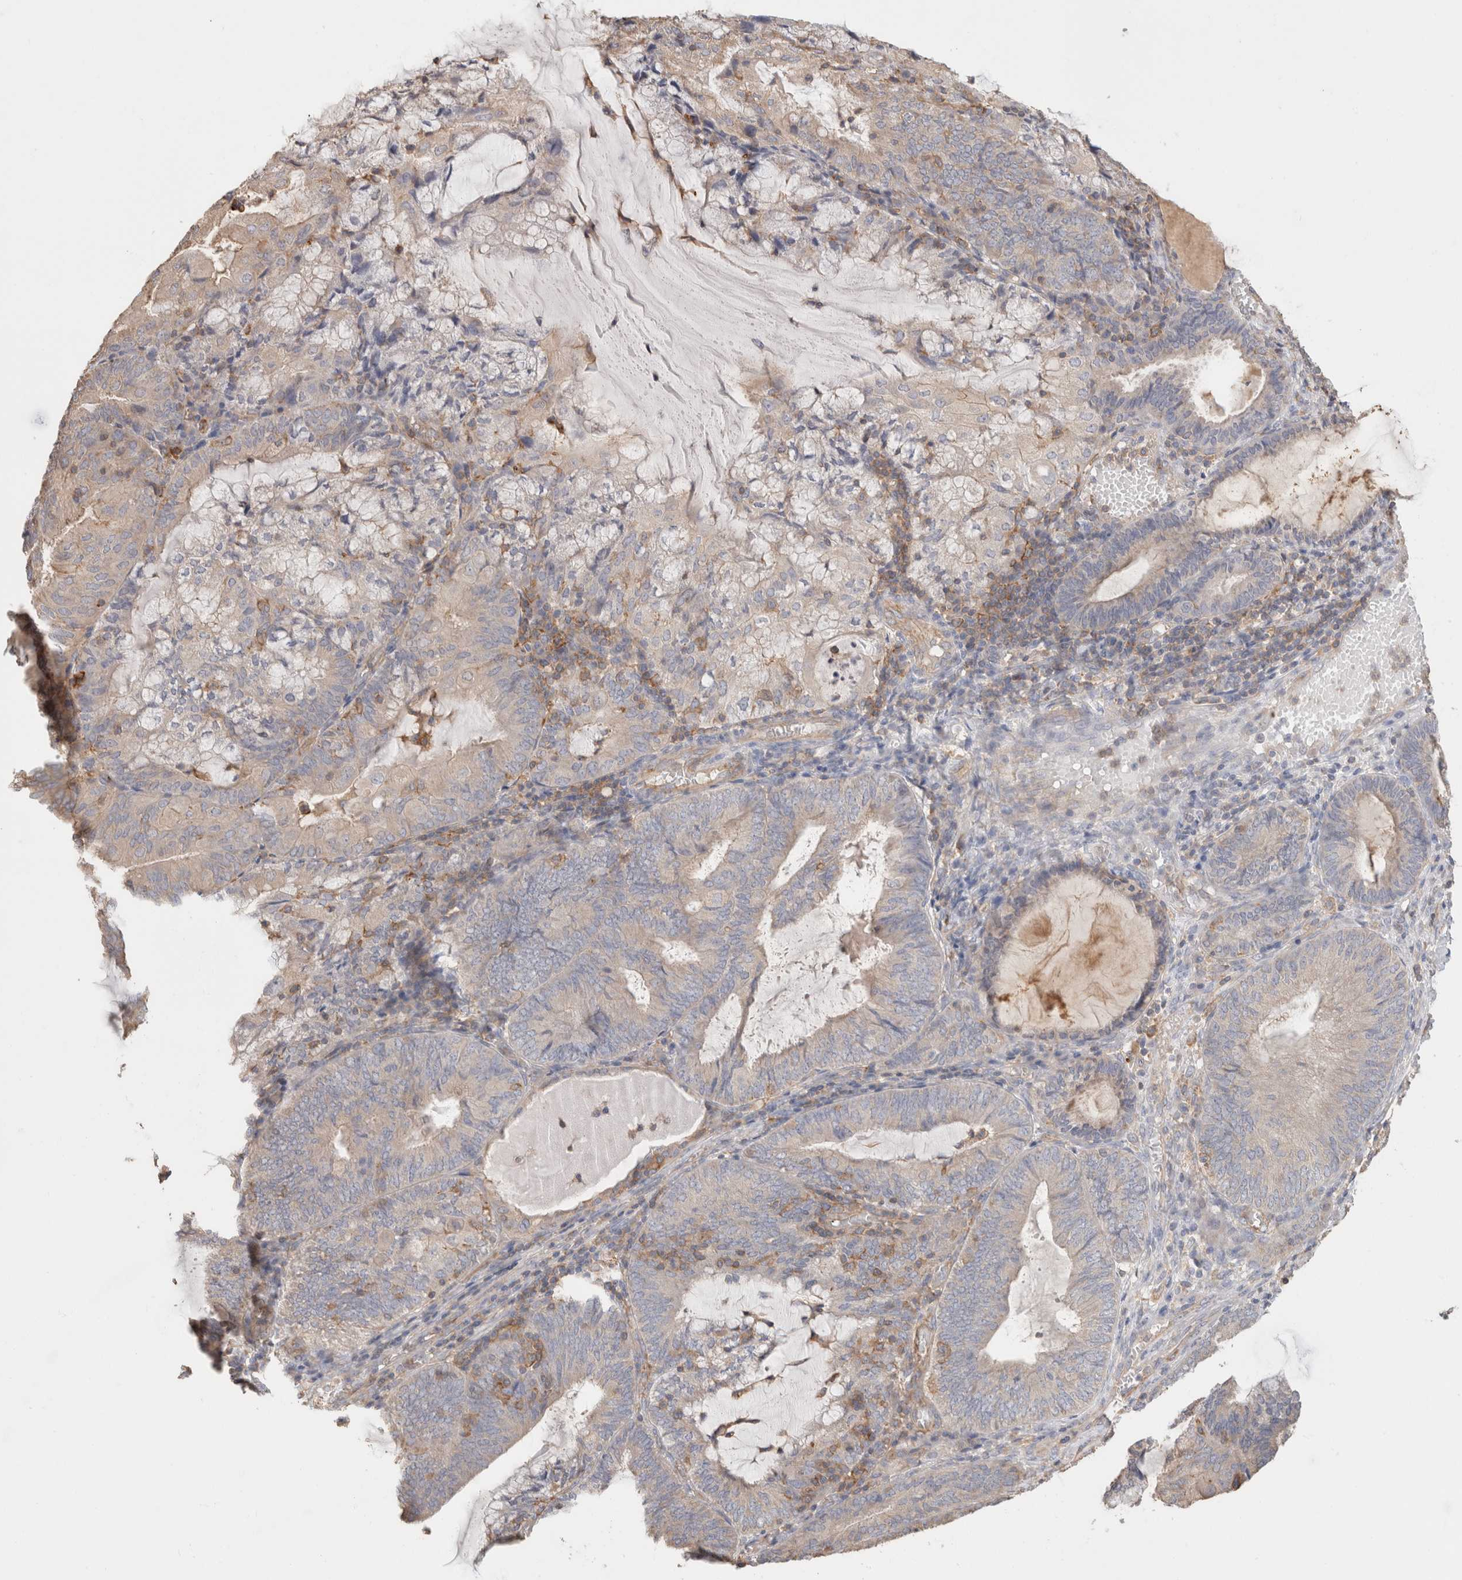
{"staining": {"intensity": "weak", "quantity": "<25%", "location": "cytoplasmic/membranous"}, "tissue": "endometrial cancer", "cell_type": "Tumor cells", "image_type": "cancer", "snomed": [{"axis": "morphology", "description": "Adenocarcinoma, NOS"}, {"axis": "topography", "description": "Endometrium"}], "caption": "Image shows no protein staining in tumor cells of adenocarcinoma (endometrial) tissue.", "gene": "CFAP418", "patient": {"sex": "female", "age": 81}}